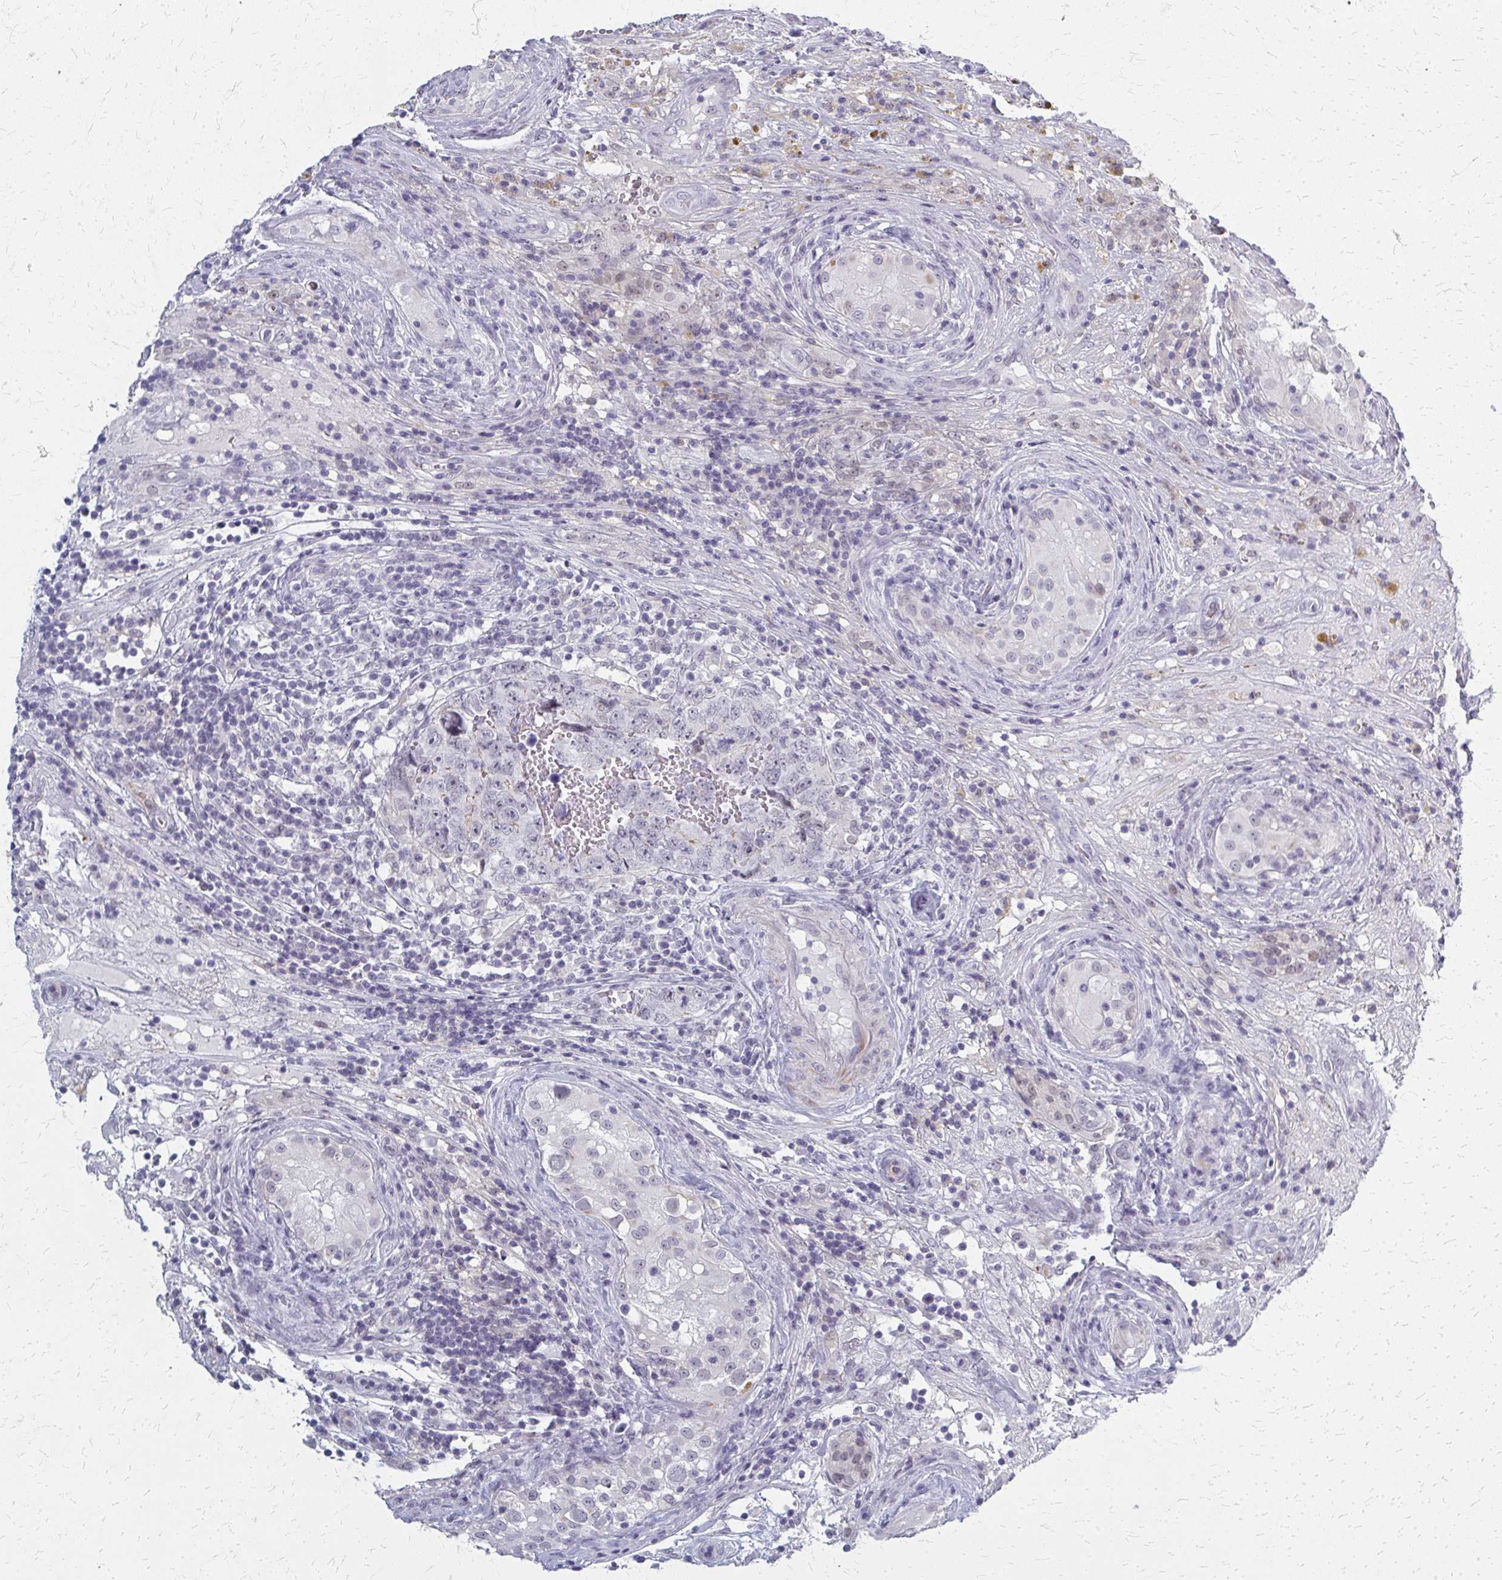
{"staining": {"intensity": "negative", "quantity": "none", "location": "none"}, "tissue": "testis cancer", "cell_type": "Tumor cells", "image_type": "cancer", "snomed": [{"axis": "morphology", "description": "Seminoma, NOS"}, {"axis": "morphology", "description": "Teratoma, malignant, NOS"}, {"axis": "topography", "description": "Testis"}], "caption": "Testis cancer was stained to show a protein in brown. There is no significant staining in tumor cells.", "gene": "CASQ2", "patient": {"sex": "male", "age": 34}}